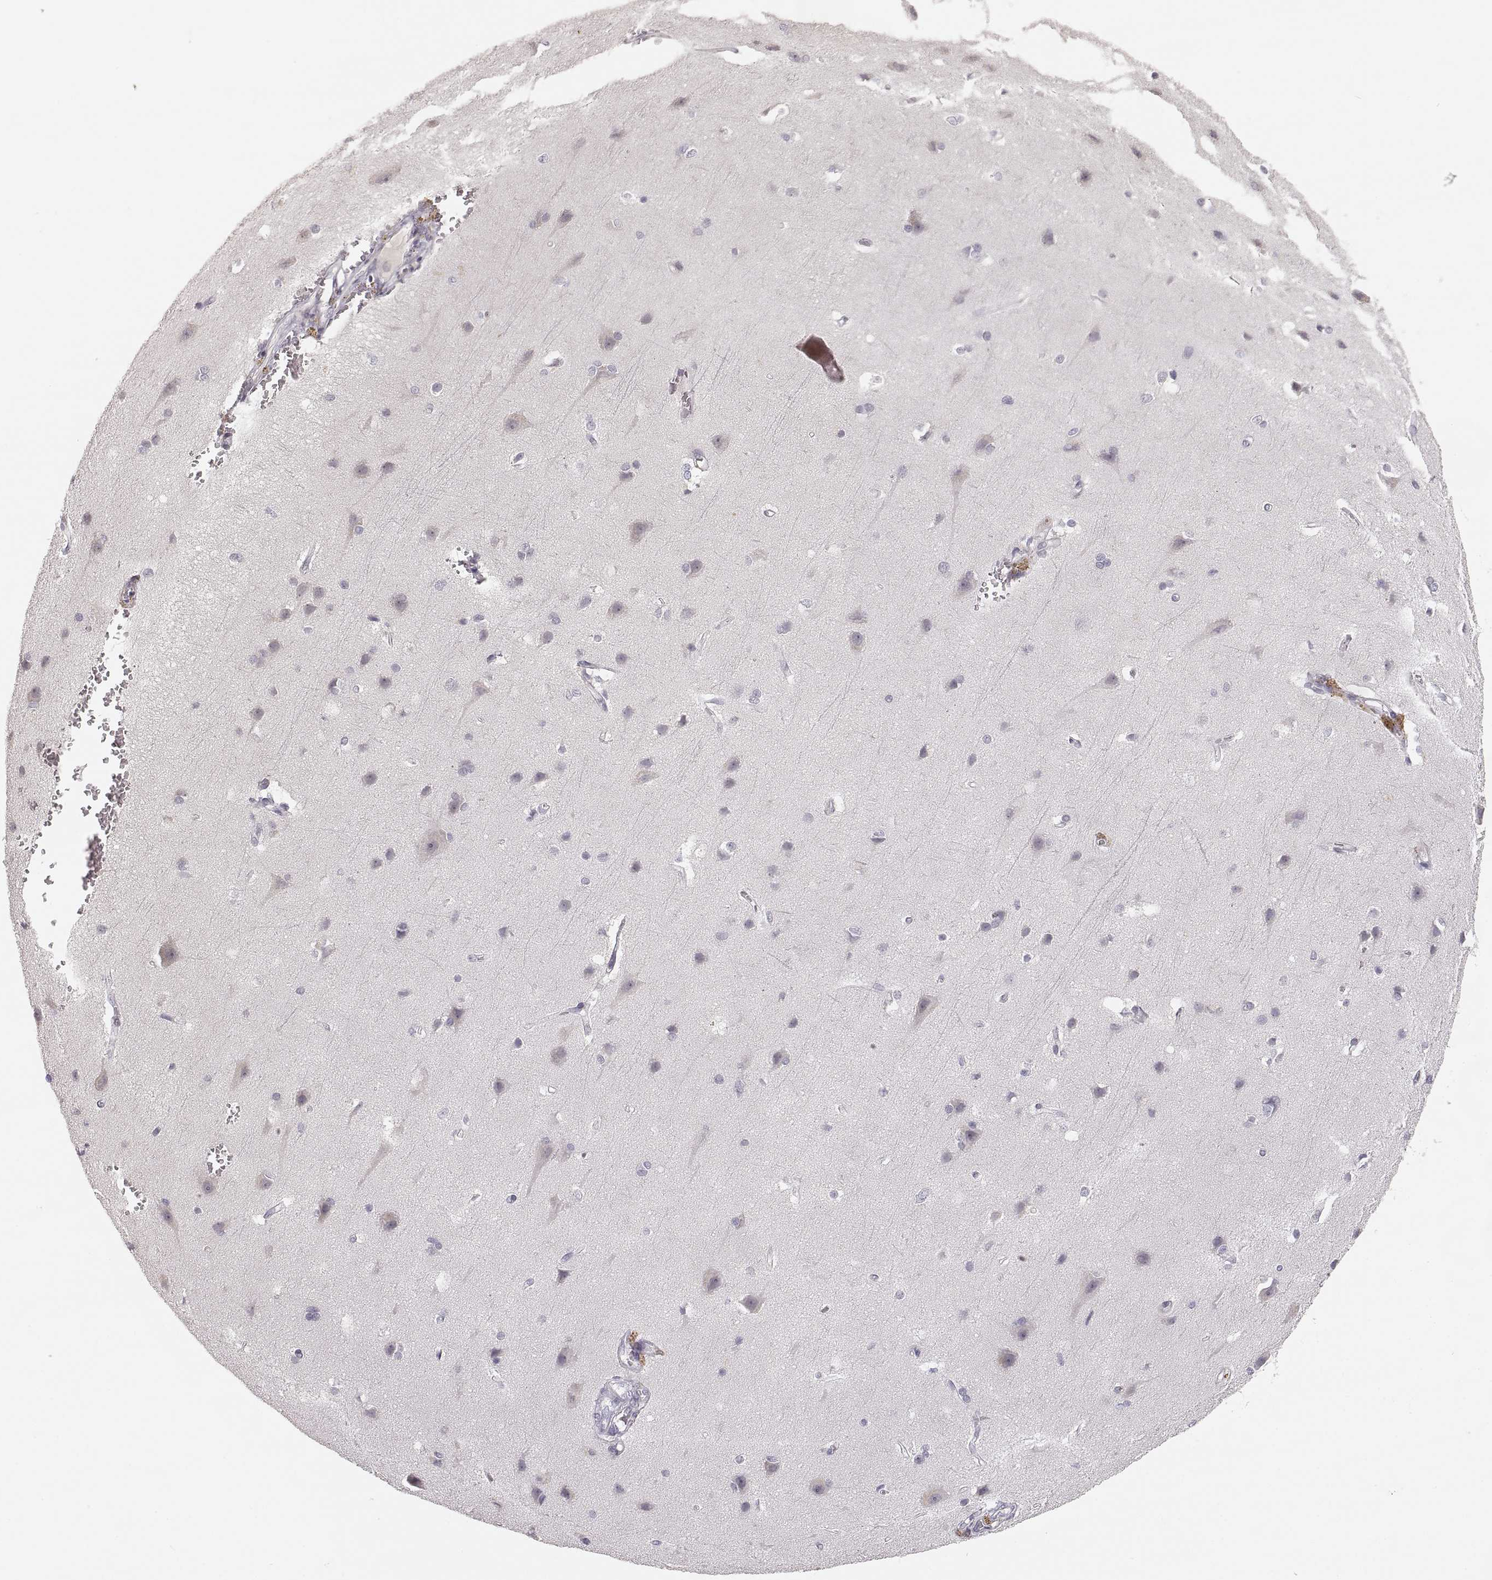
{"staining": {"intensity": "negative", "quantity": "none", "location": "none"}, "tissue": "cerebral cortex", "cell_type": "Endothelial cells", "image_type": "normal", "snomed": [{"axis": "morphology", "description": "Normal tissue, NOS"}, {"axis": "topography", "description": "Cerebral cortex"}], "caption": "Endothelial cells are negative for brown protein staining in unremarkable cerebral cortex. (DAB (3,3'-diaminobenzidine) IHC, high magnification).", "gene": "RUNDC3A", "patient": {"sex": "male", "age": 37}}